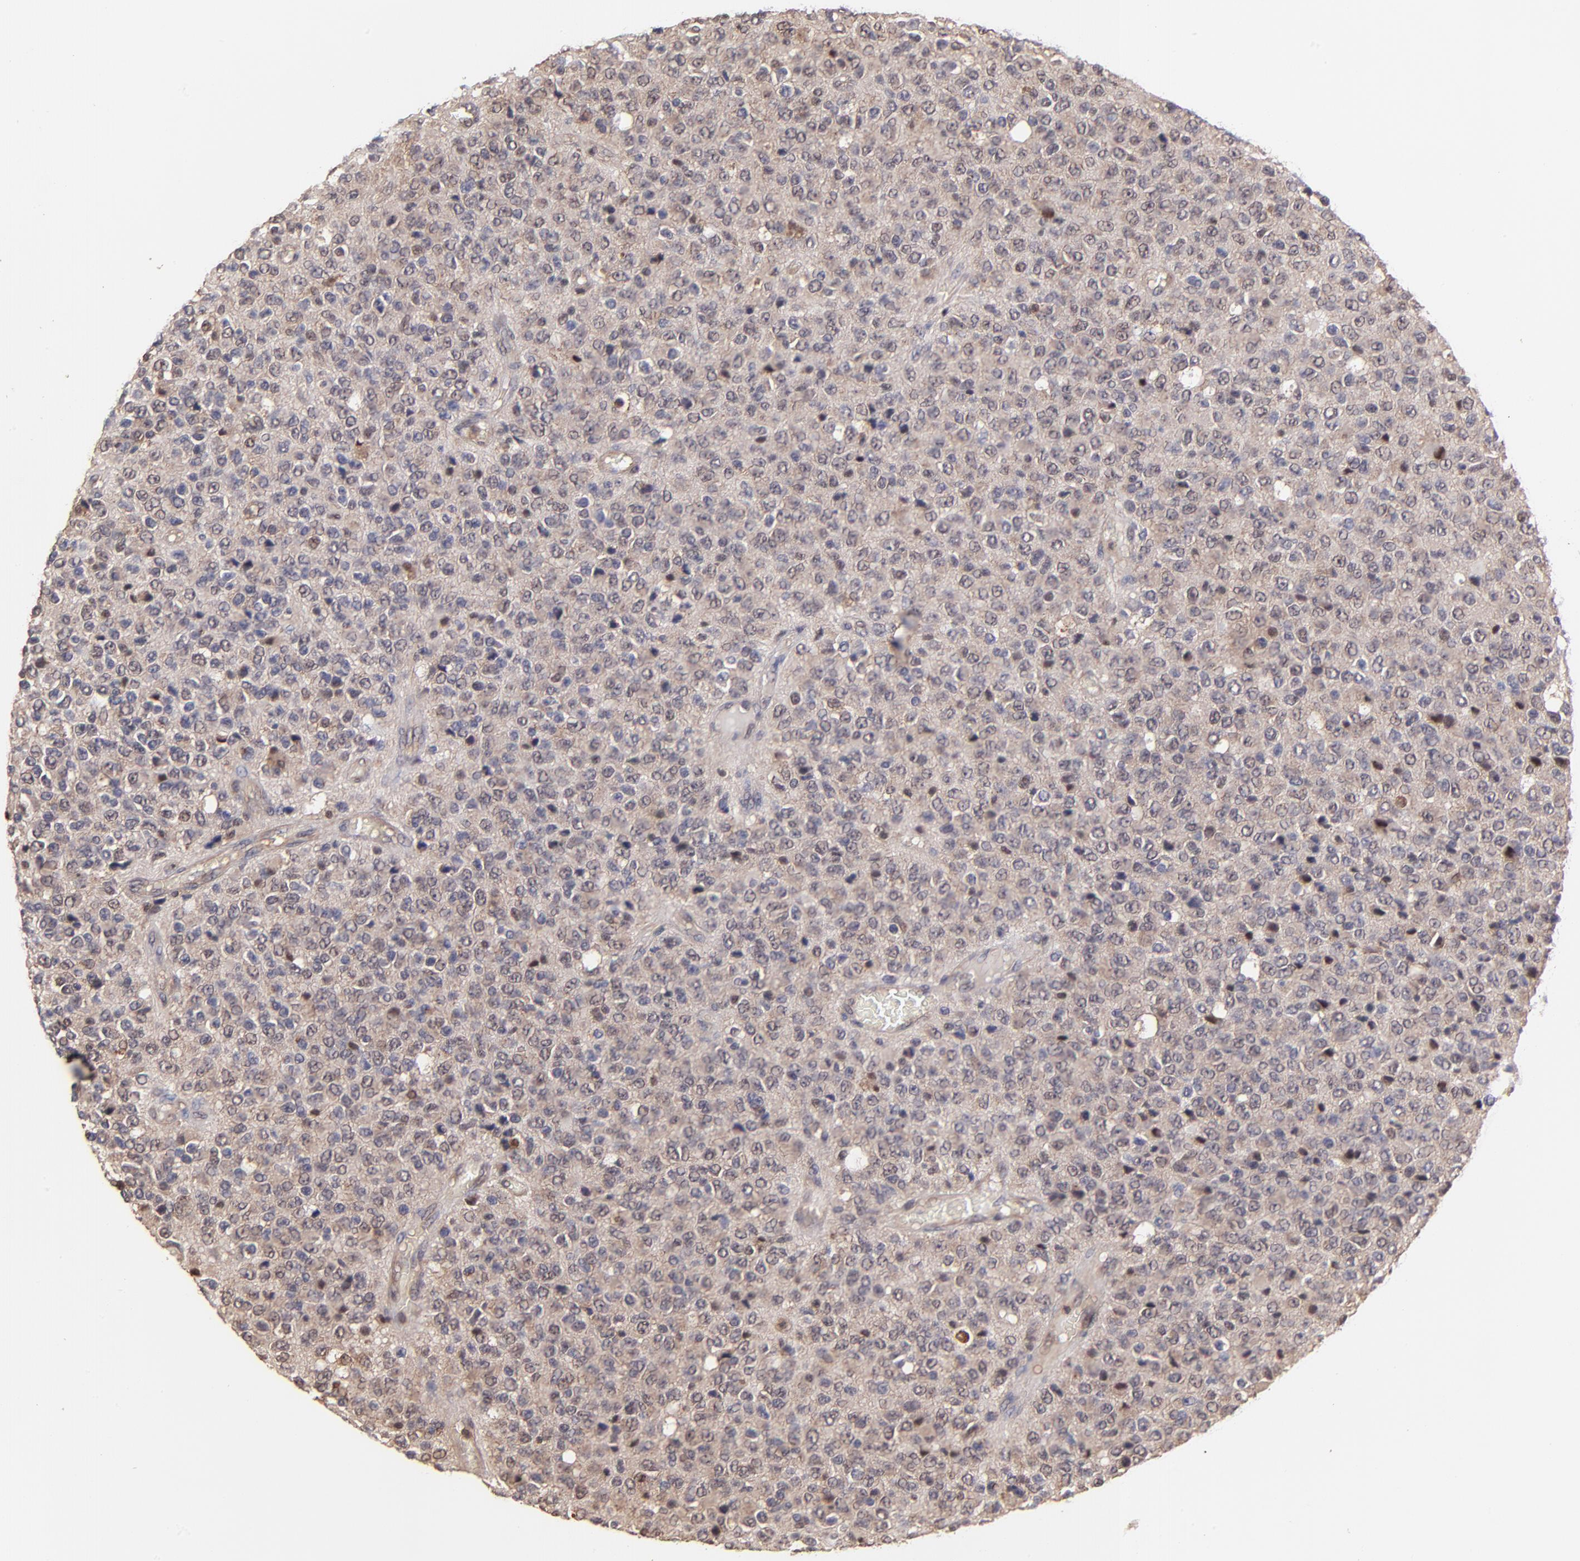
{"staining": {"intensity": "weak", "quantity": "<25%", "location": "nuclear"}, "tissue": "glioma", "cell_type": "Tumor cells", "image_type": "cancer", "snomed": [{"axis": "morphology", "description": "Glioma, malignant, High grade"}, {"axis": "topography", "description": "pancreas cauda"}], "caption": "Histopathology image shows no protein positivity in tumor cells of glioma tissue.", "gene": "PSMA6", "patient": {"sex": "male", "age": 60}}